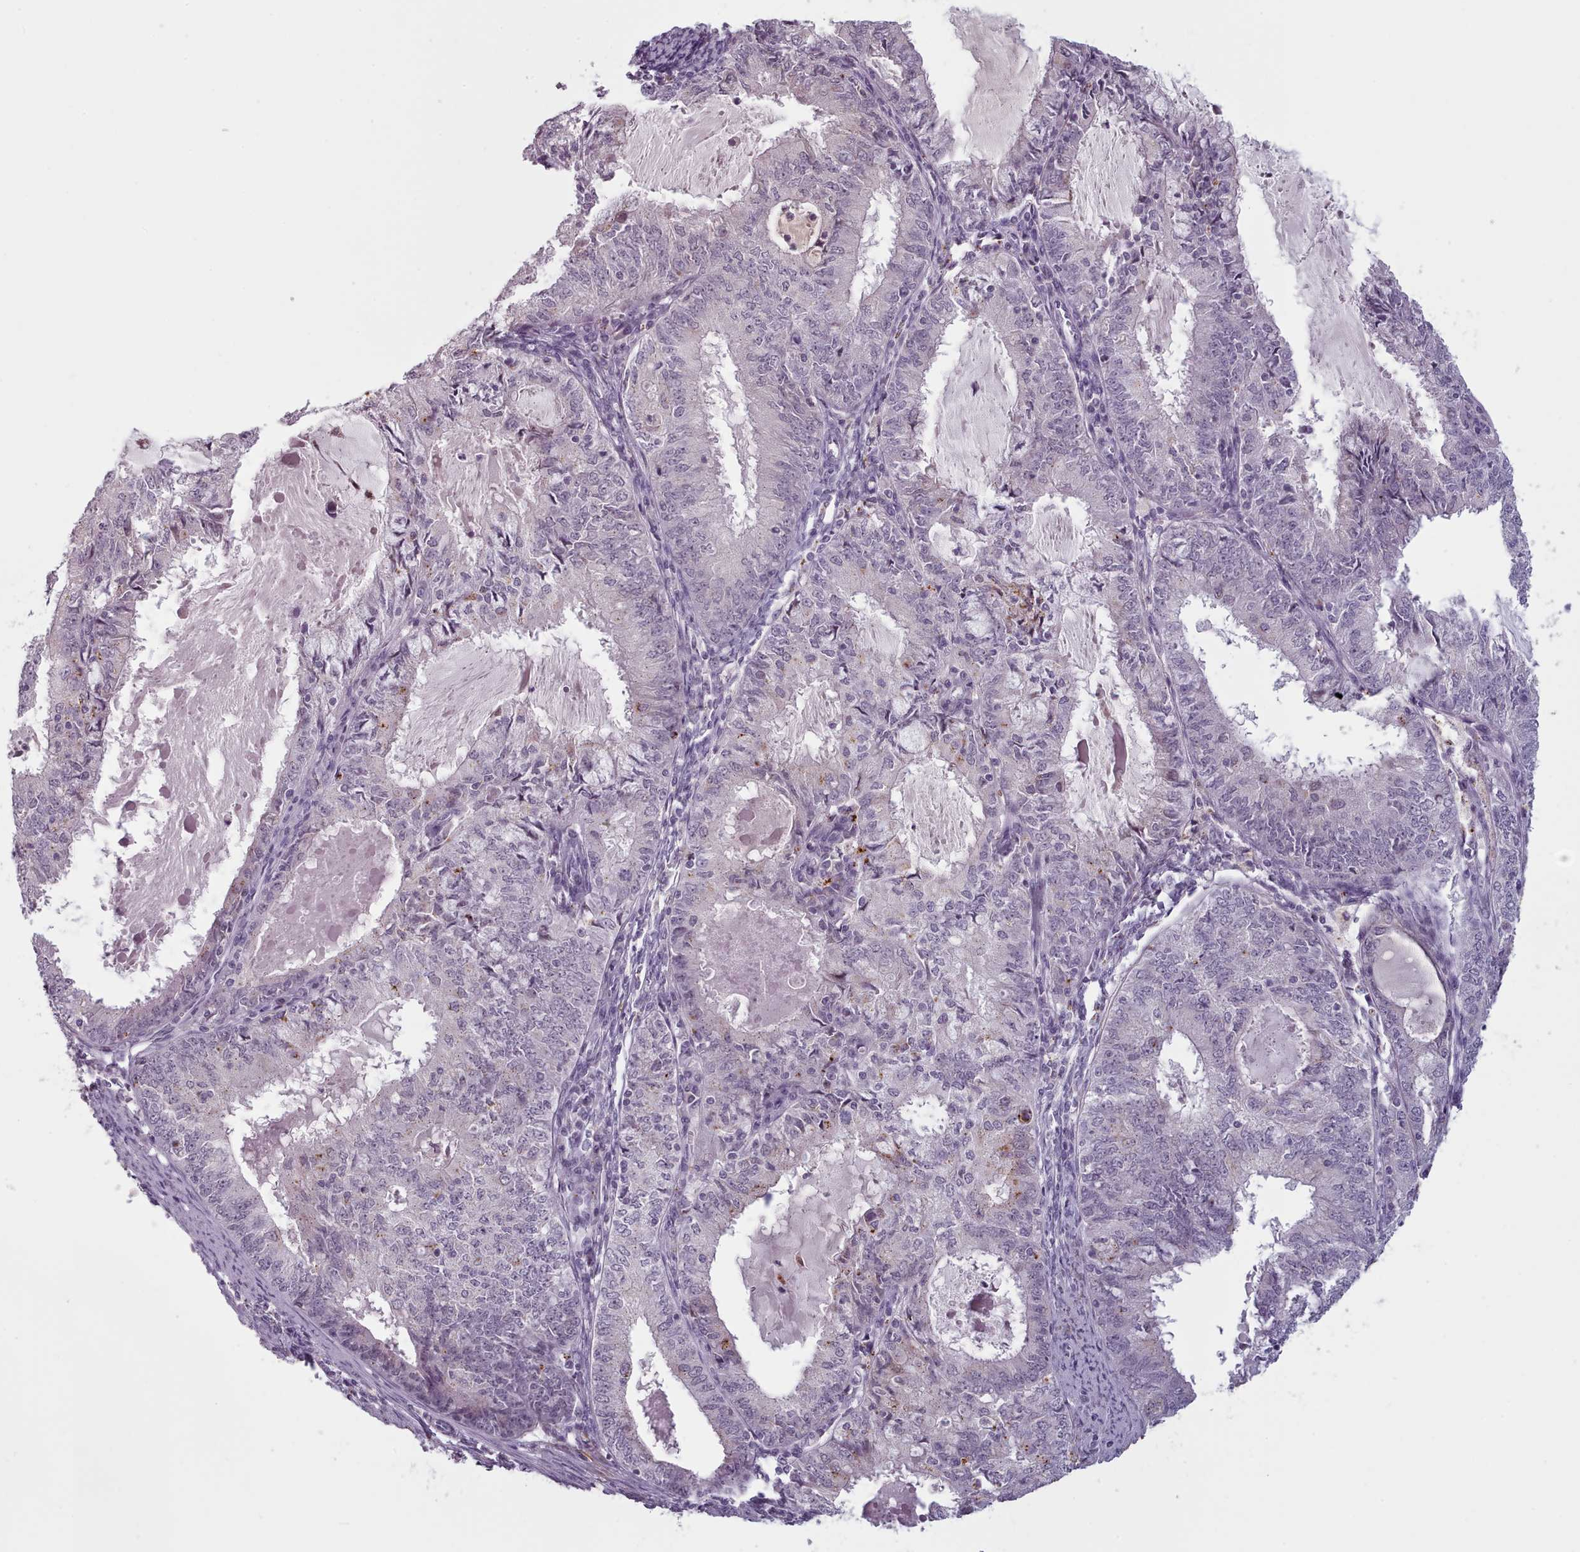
{"staining": {"intensity": "negative", "quantity": "none", "location": "none"}, "tissue": "endometrial cancer", "cell_type": "Tumor cells", "image_type": "cancer", "snomed": [{"axis": "morphology", "description": "Adenocarcinoma, NOS"}, {"axis": "topography", "description": "Endometrium"}], "caption": "Endometrial adenocarcinoma was stained to show a protein in brown. There is no significant staining in tumor cells.", "gene": "PBX4", "patient": {"sex": "female", "age": 57}}